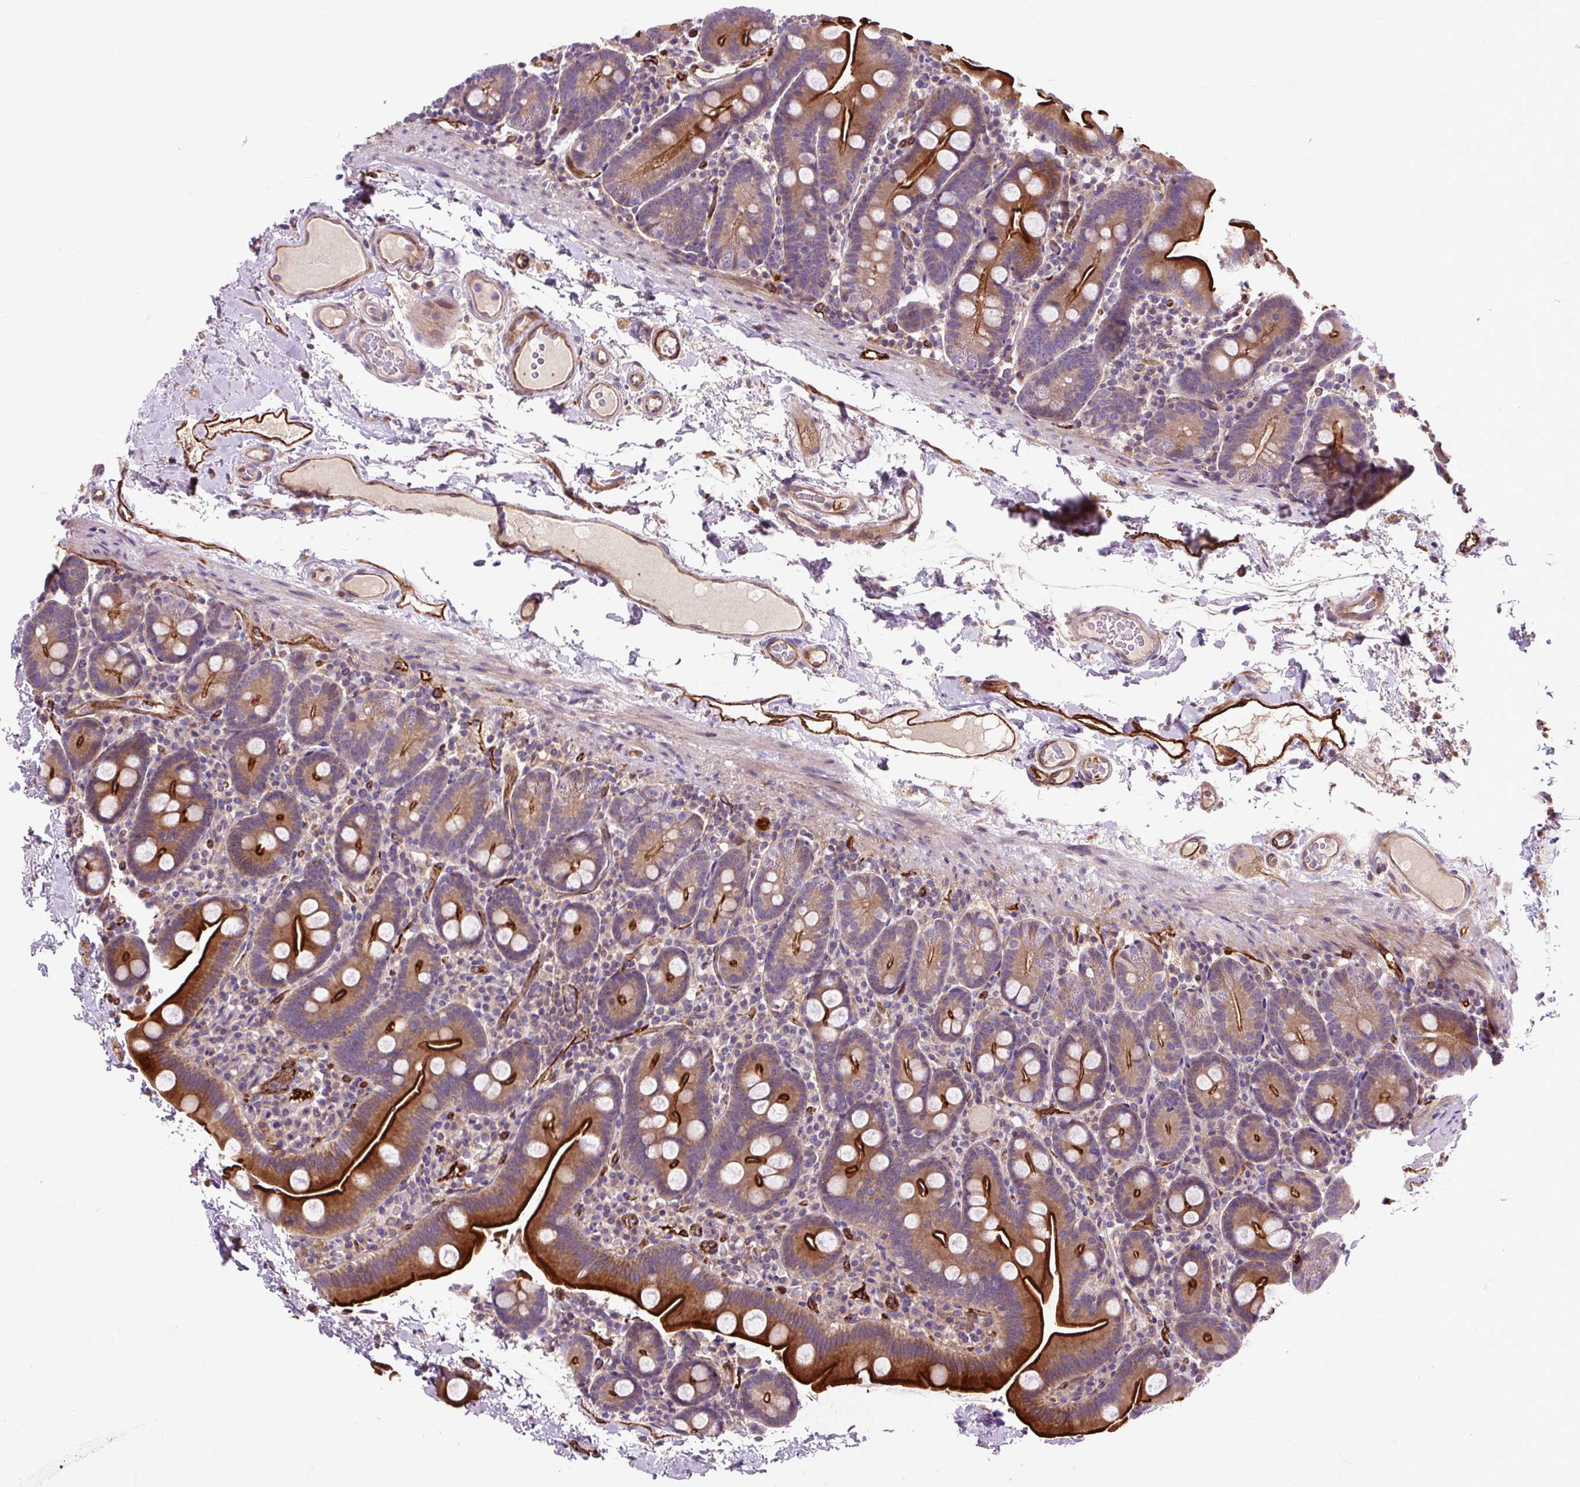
{"staining": {"intensity": "strong", "quantity": ">75%", "location": "cytoplasmic/membranous"}, "tissue": "small intestine", "cell_type": "Glandular cells", "image_type": "normal", "snomed": [{"axis": "morphology", "description": "Normal tissue, NOS"}, {"axis": "topography", "description": "Small intestine"}], "caption": "Brown immunohistochemical staining in benign human small intestine shows strong cytoplasmic/membranous staining in about >75% of glandular cells. Immunohistochemistry stains the protein of interest in brown and the nuclei are stained blue.", "gene": "PCDHGB3", "patient": {"sex": "female", "age": 68}}